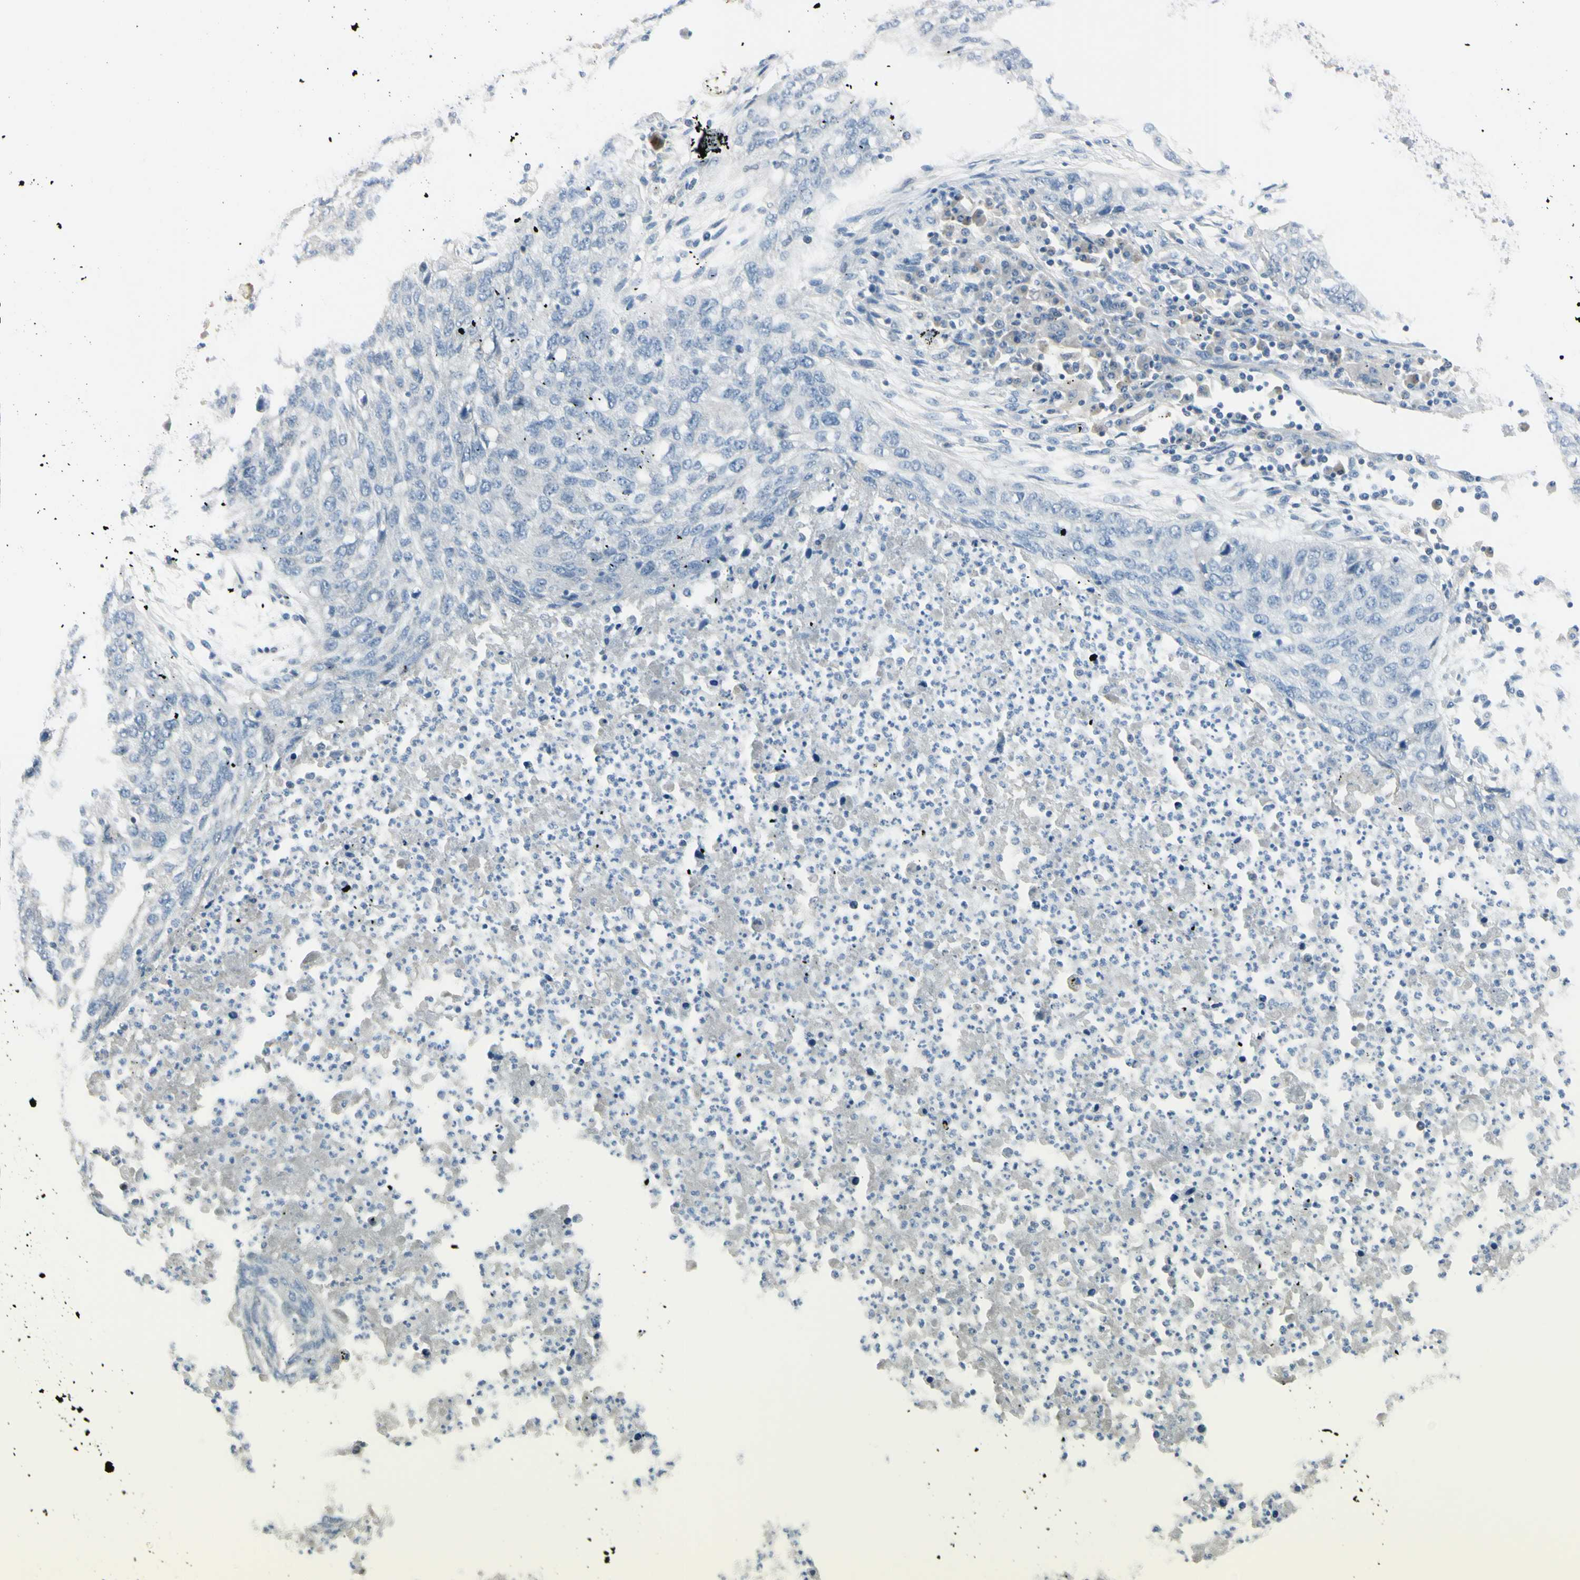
{"staining": {"intensity": "negative", "quantity": "none", "location": "none"}, "tissue": "lung cancer", "cell_type": "Tumor cells", "image_type": "cancer", "snomed": [{"axis": "morphology", "description": "Squamous cell carcinoma, NOS"}, {"axis": "topography", "description": "Lung"}], "caption": "This is an immunohistochemistry micrograph of human lung squamous cell carcinoma. There is no staining in tumor cells.", "gene": "ASB9", "patient": {"sex": "female", "age": 63}}